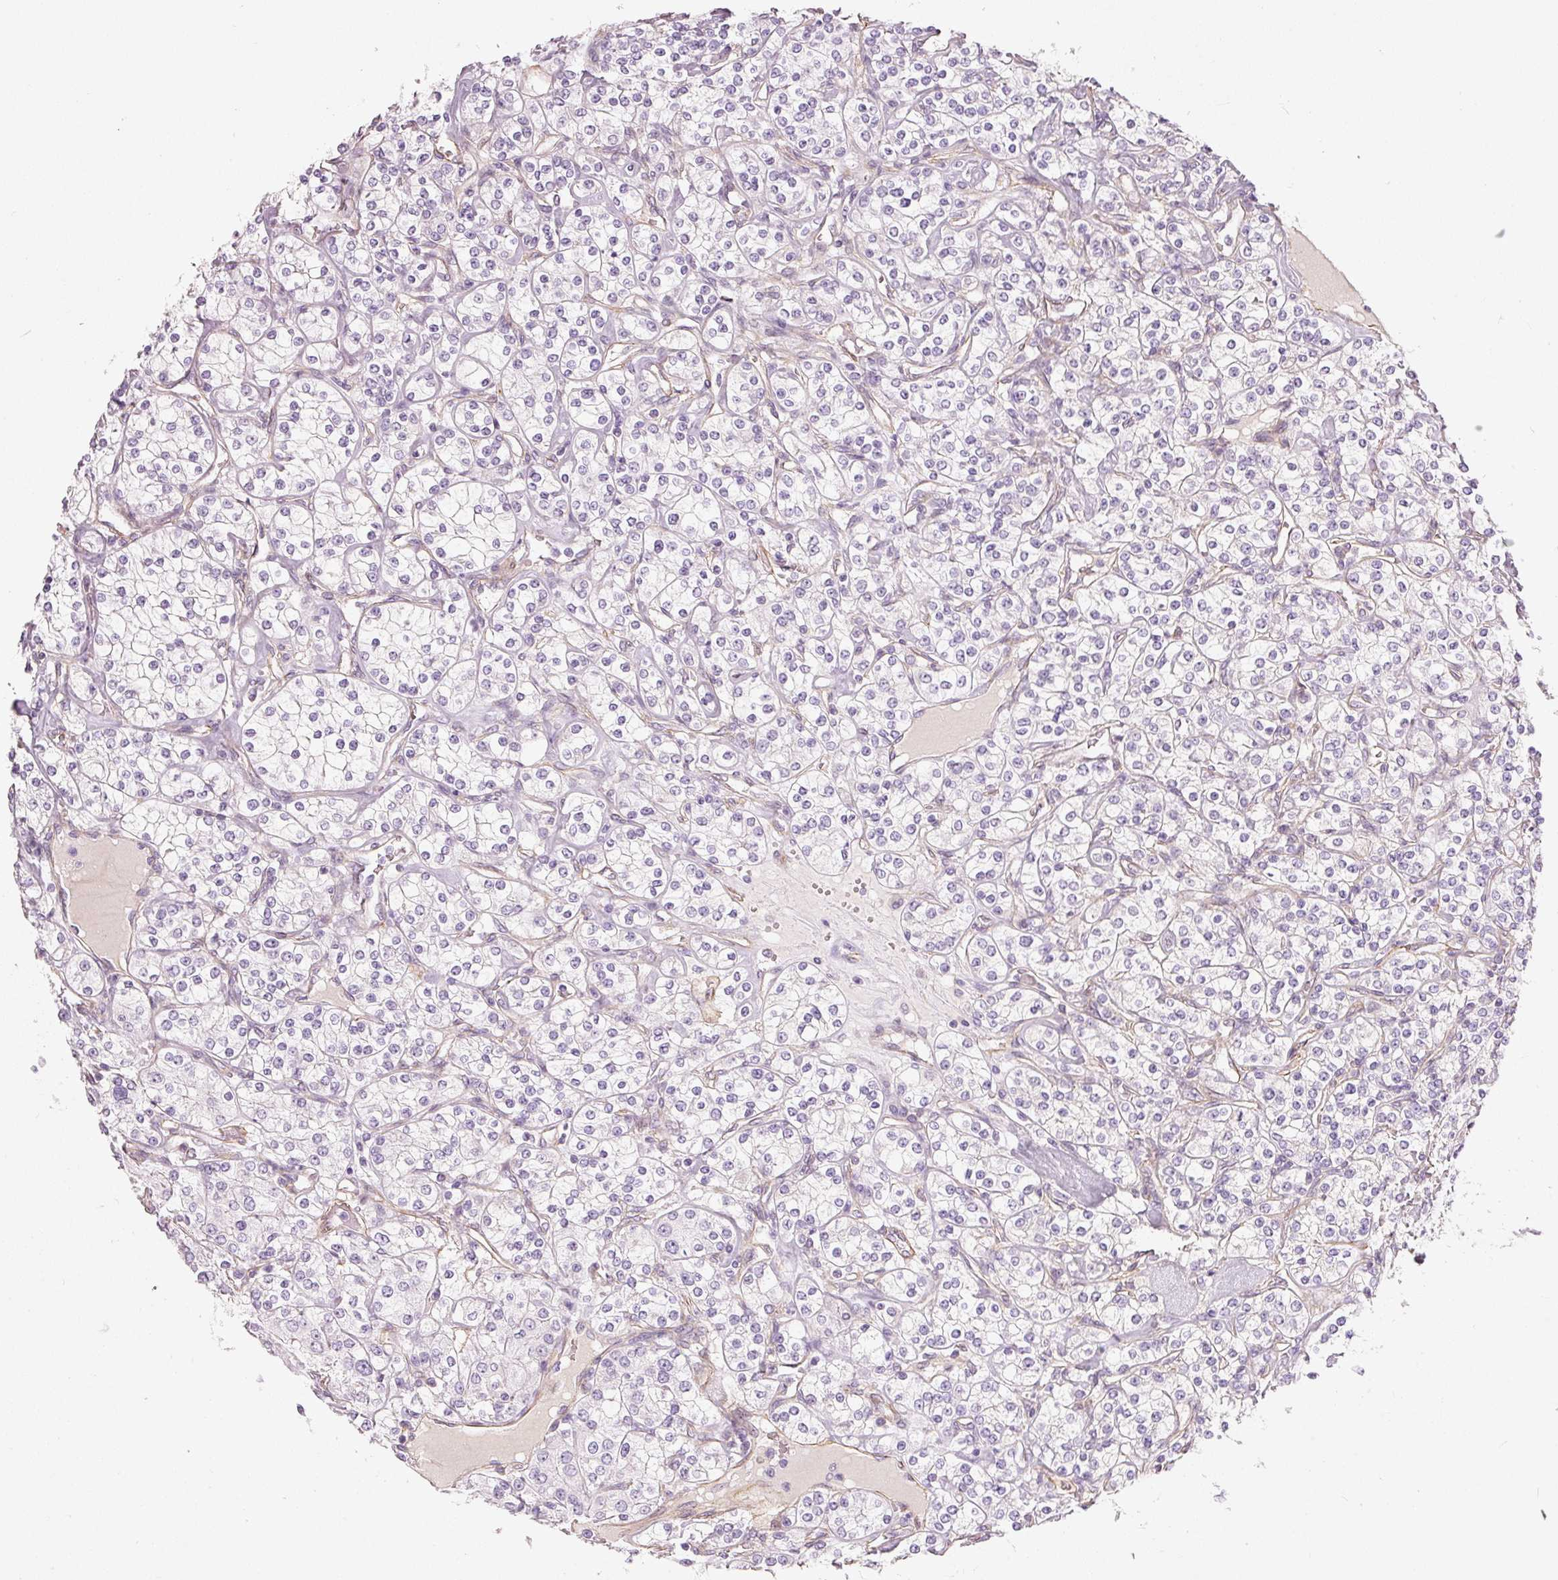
{"staining": {"intensity": "negative", "quantity": "none", "location": "none"}, "tissue": "renal cancer", "cell_type": "Tumor cells", "image_type": "cancer", "snomed": [{"axis": "morphology", "description": "Adenocarcinoma, NOS"}, {"axis": "topography", "description": "Kidney"}], "caption": "Immunohistochemical staining of renal adenocarcinoma reveals no significant staining in tumor cells. Nuclei are stained in blue.", "gene": "OSR2", "patient": {"sex": "male", "age": 77}}